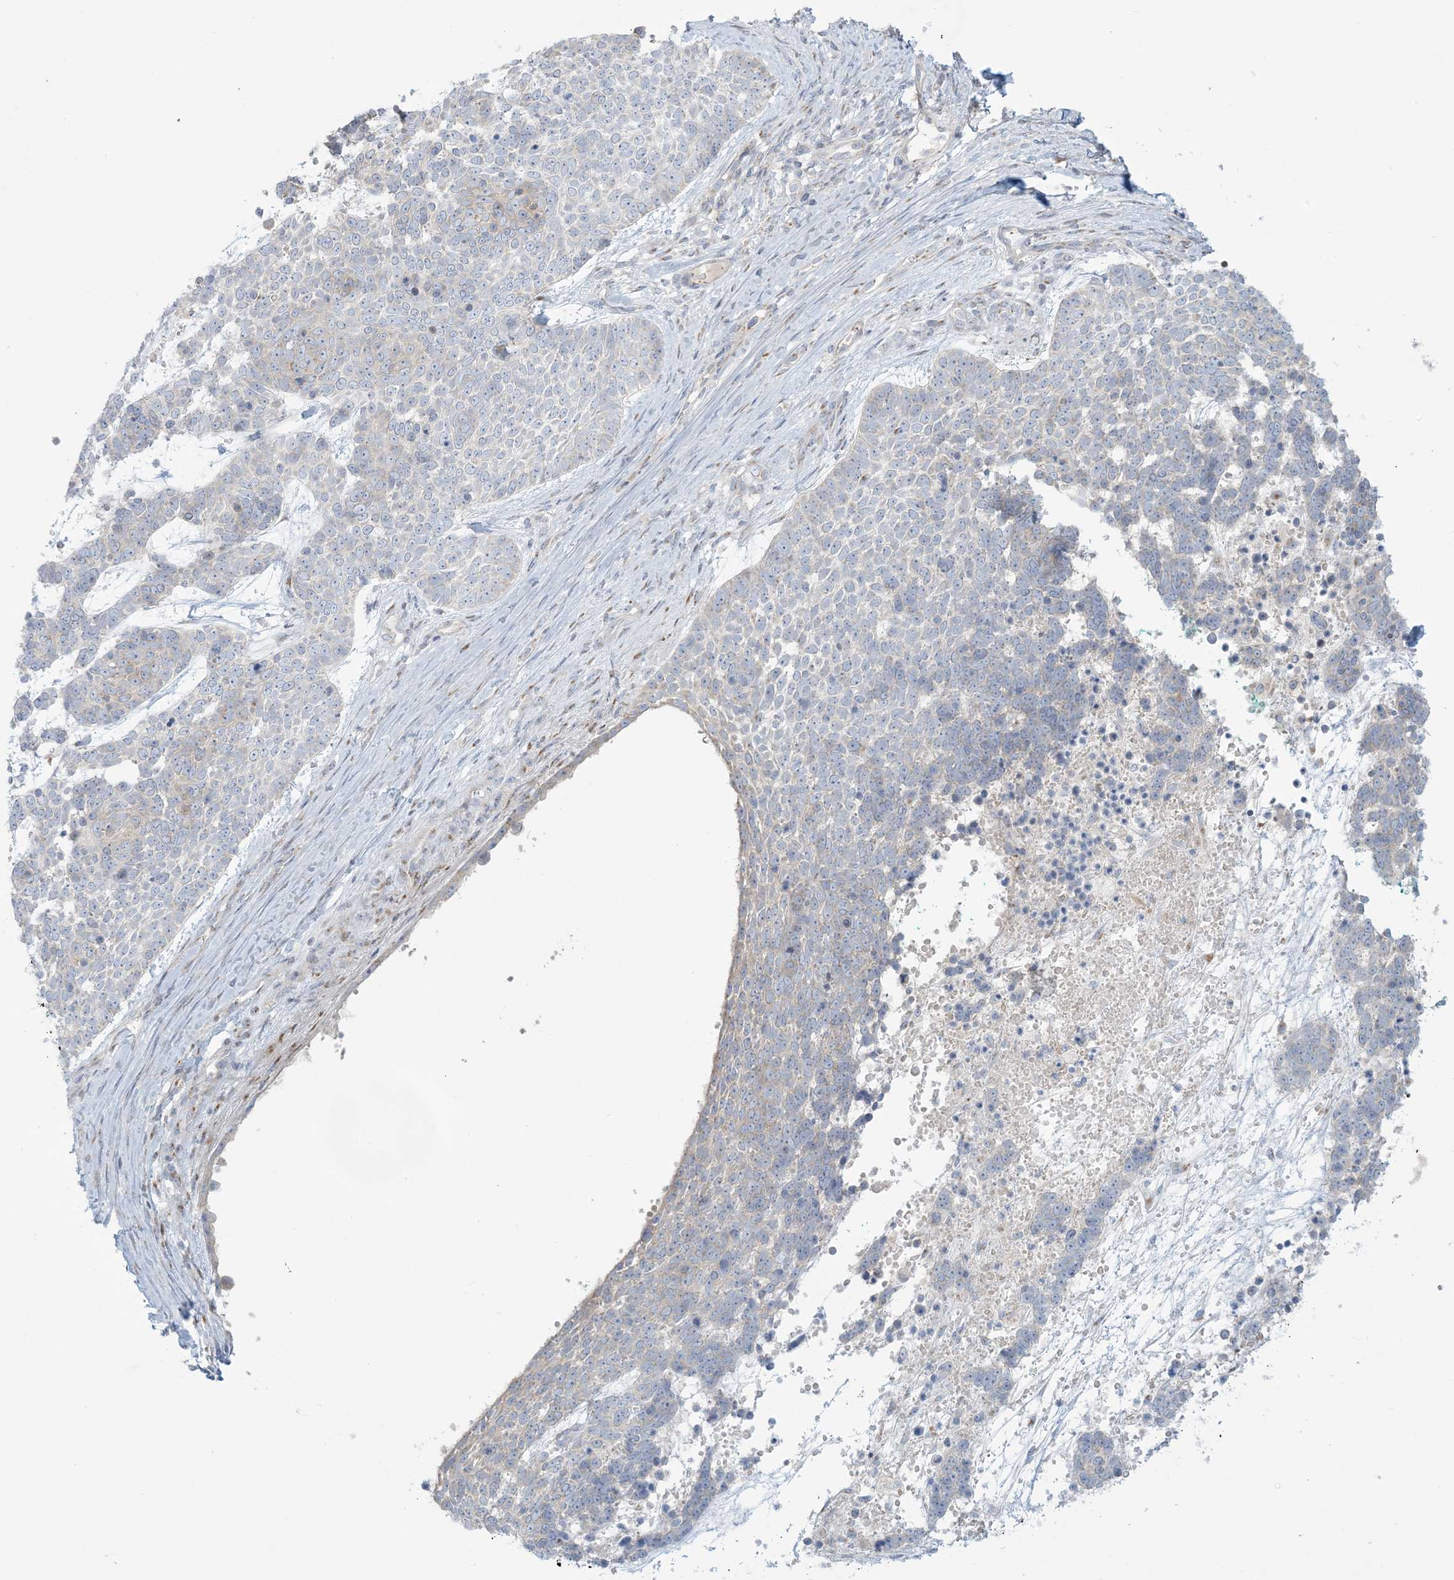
{"staining": {"intensity": "weak", "quantity": "25%-75%", "location": "cytoplasmic/membranous"}, "tissue": "skin cancer", "cell_type": "Tumor cells", "image_type": "cancer", "snomed": [{"axis": "morphology", "description": "Basal cell carcinoma"}, {"axis": "topography", "description": "Skin"}], "caption": "Immunohistochemical staining of human skin cancer demonstrates low levels of weak cytoplasmic/membranous protein positivity in about 25%-75% of tumor cells.", "gene": "AFTPH", "patient": {"sex": "female", "age": 81}}